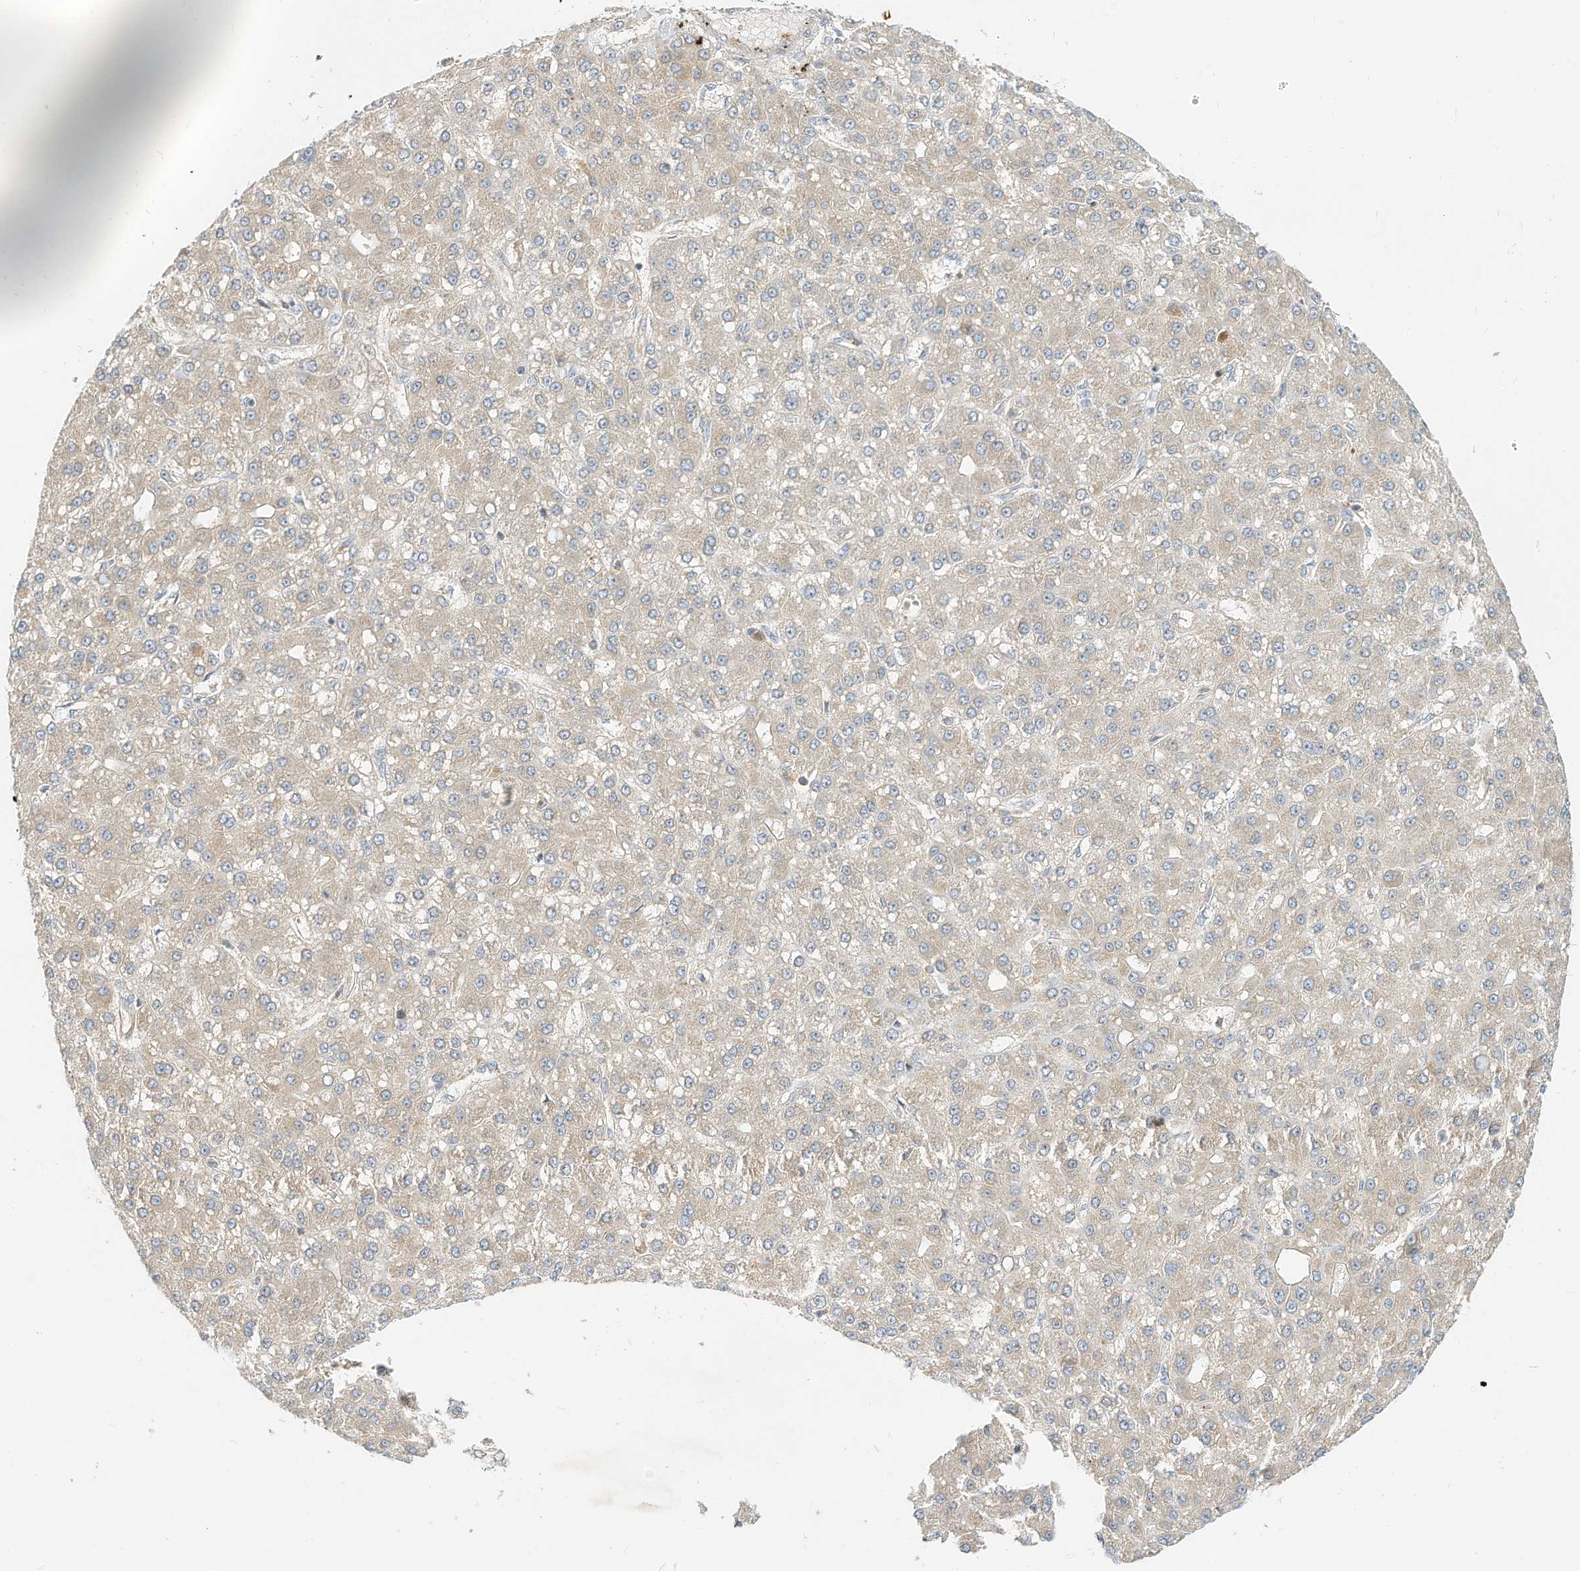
{"staining": {"intensity": "weak", "quantity": "25%-75%", "location": "cytoplasmic/membranous"}, "tissue": "liver cancer", "cell_type": "Tumor cells", "image_type": "cancer", "snomed": [{"axis": "morphology", "description": "Carcinoma, Hepatocellular, NOS"}, {"axis": "topography", "description": "Liver"}], "caption": "Approximately 25%-75% of tumor cells in liver cancer (hepatocellular carcinoma) demonstrate weak cytoplasmic/membranous protein positivity as visualized by brown immunohistochemical staining.", "gene": "OFD1", "patient": {"sex": "male", "age": 67}}